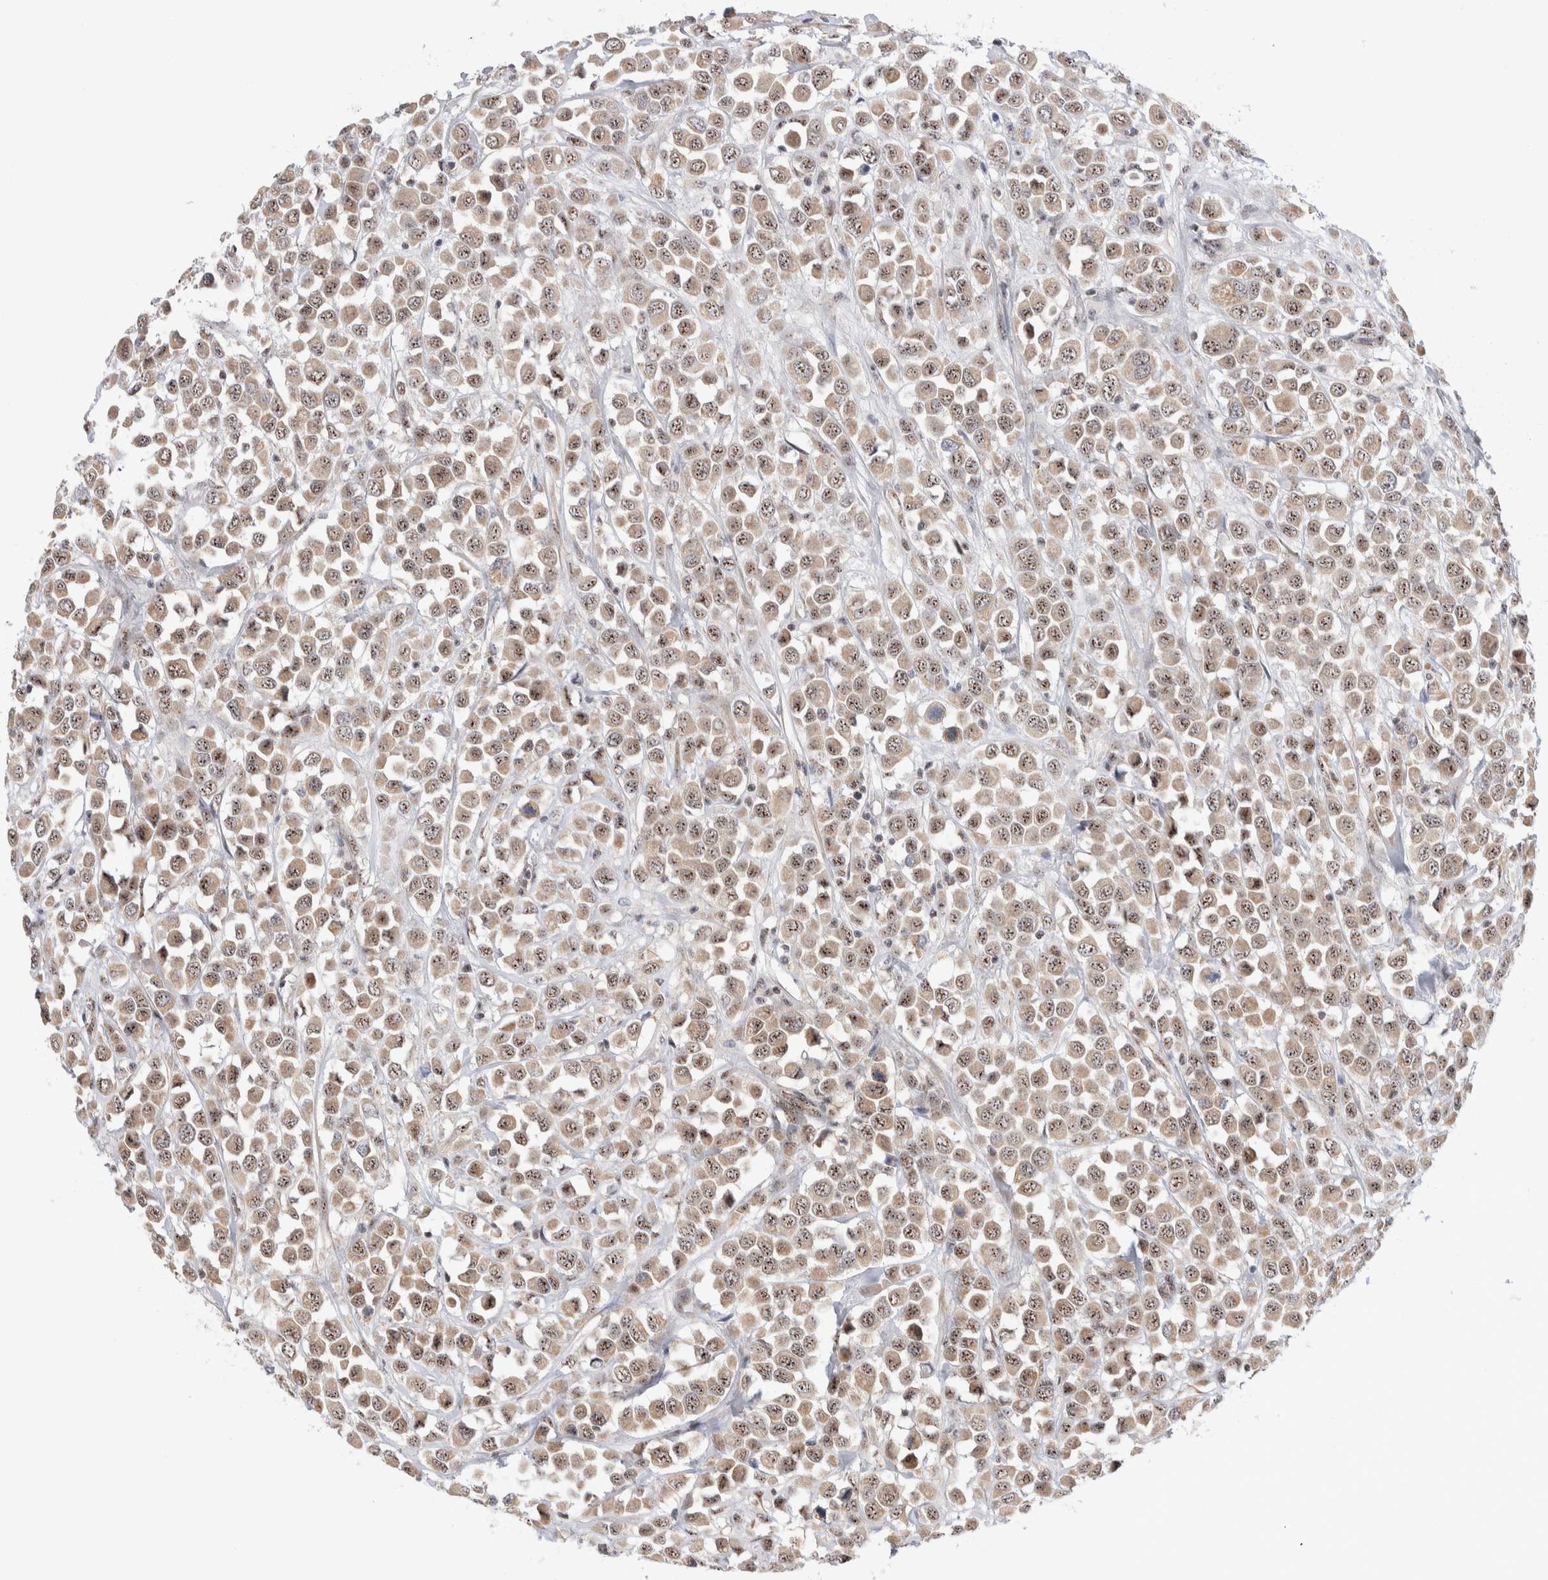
{"staining": {"intensity": "moderate", "quantity": ">75%", "location": "cytoplasmic/membranous,nuclear"}, "tissue": "breast cancer", "cell_type": "Tumor cells", "image_type": "cancer", "snomed": [{"axis": "morphology", "description": "Duct carcinoma"}, {"axis": "topography", "description": "Breast"}], "caption": "This is a histology image of immunohistochemistry staining of breast invasive ductal carcinoma, which shows moderate expression in the cytoplasmic/membranous and nuclear of tumor cells.", "gene": "ZNF695", "patient": {"sex": "female", "age": 61}}